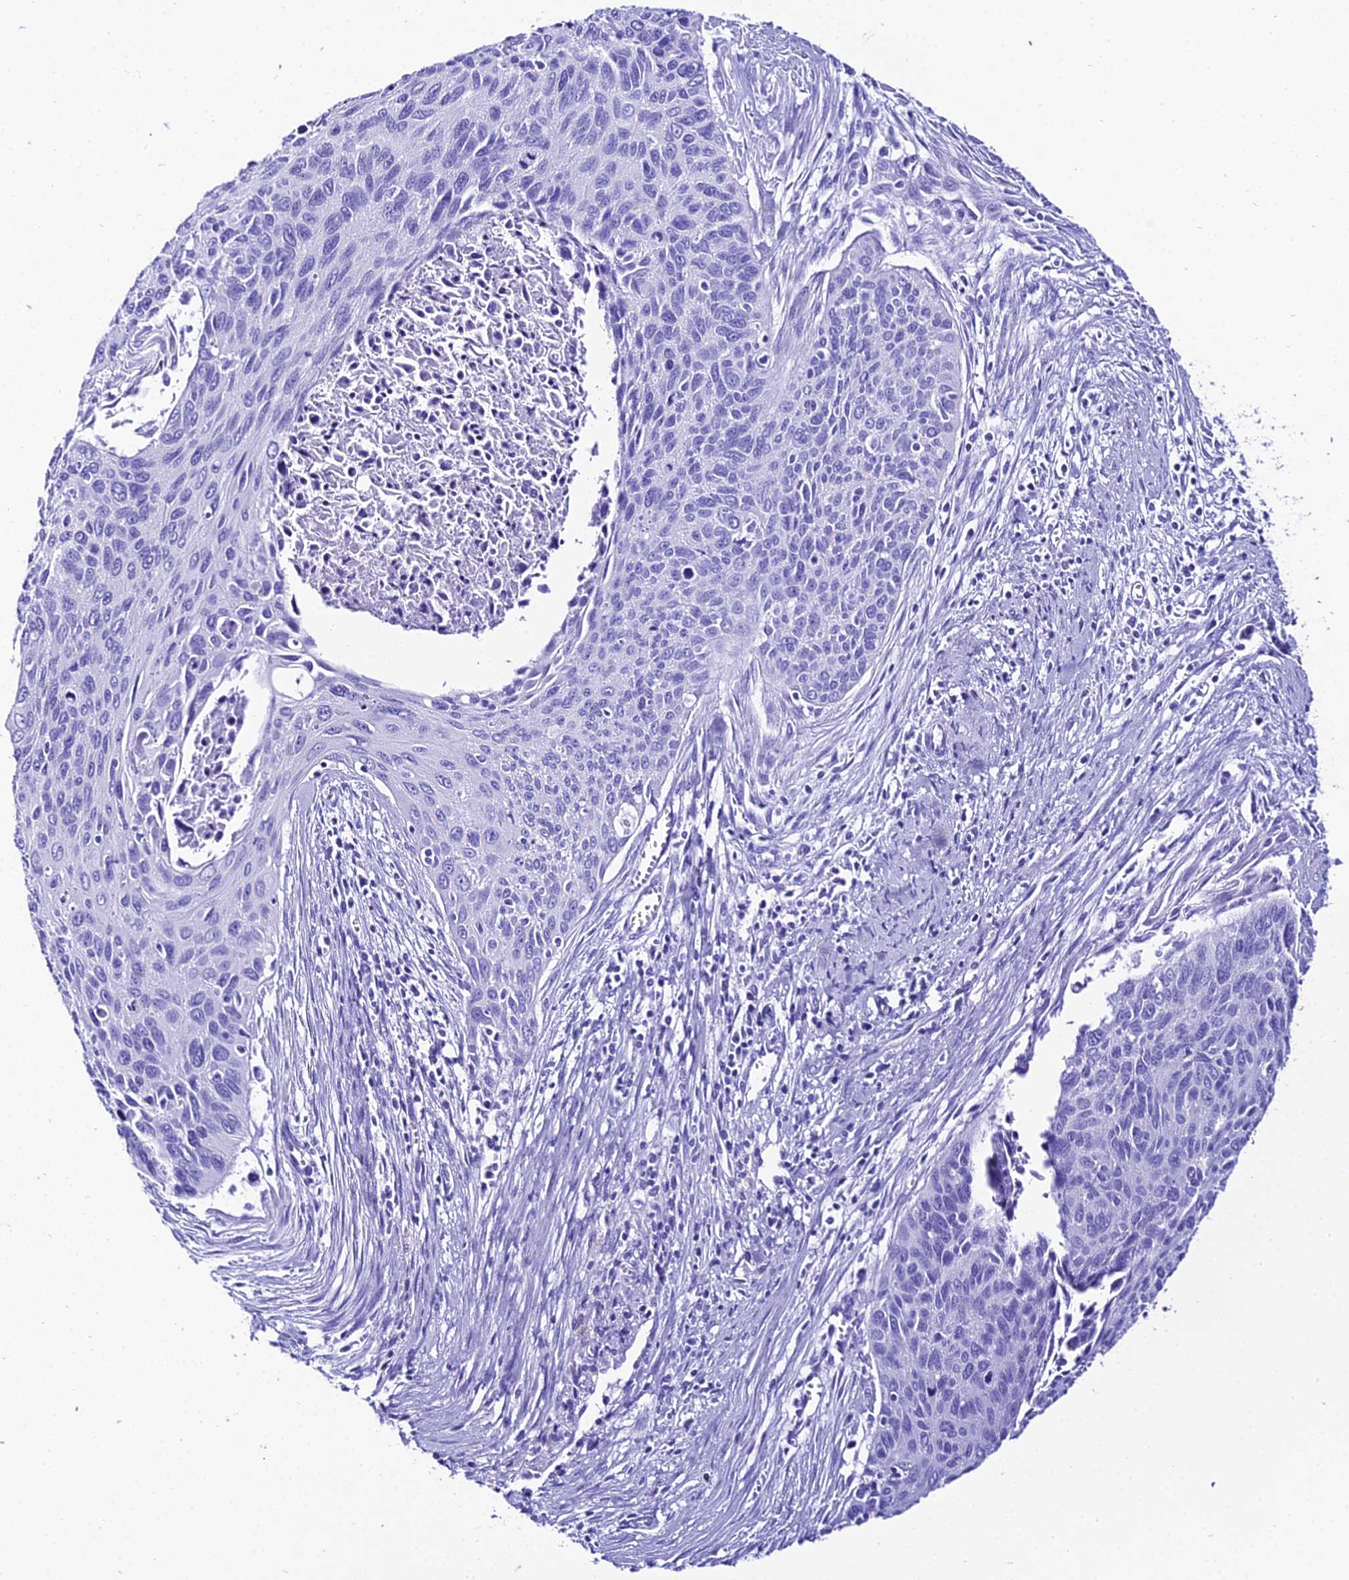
{"staining": {"intensity": "negative", "quantity": "none", "location": "none"}, "tissue": "cervical cancer", "cell_type": "Tumor cells", "image_type": "cancer", "snomed": [{"axis": "morphology", "description": "Squamous cell carcinoma, NOS"}, {"axis": "topography", "description": "Cervix"}], "caption": "Immunohistochemistry micrograph of neoplastic tissue: cervical cancer stained with DAB (3,3'-diaminobenzidine) reveals no significant protein positivity in tumor cells.", "gene": "TRMT44", "patient": {"sex": "female", "age": 55}}